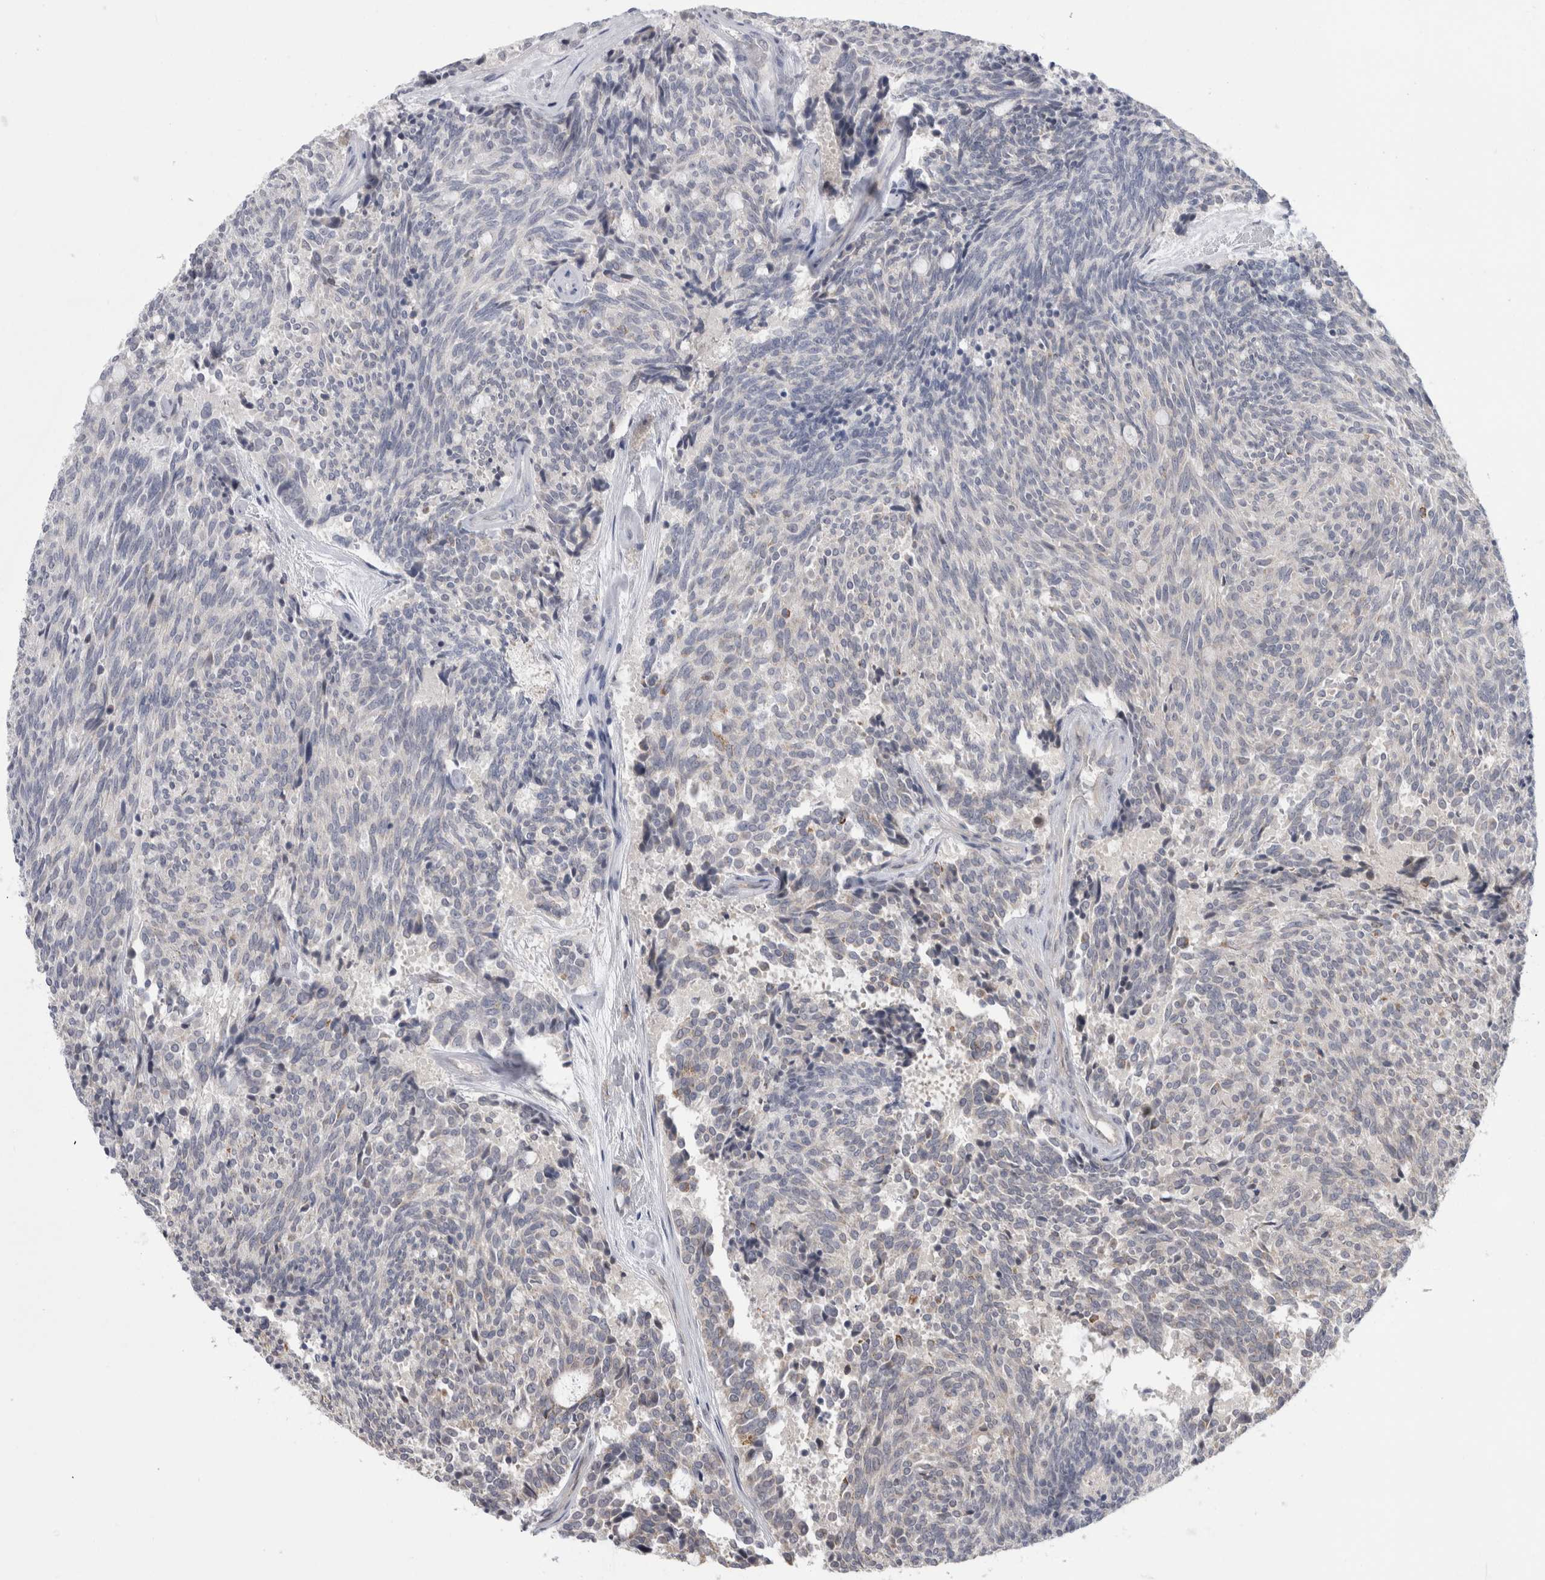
{"staining": {"intensity": "negative", "quantity": "none", "location": "none"}, "tissue": "carcinoid", "cell_type": "Tumor cells", "image_type": "cancer", "snomed": [{"axis": "morphology", "description": "Carcinoid, malignant, NOS"}, {"axis": "topography", "description": "Pancreas"}], "caption": "This is an immunohistochemistry (IHC) histopathology image of carcinoid. There is no positivity in tumor cells.", "gene": "MTBP", "patient": {"sex": "female", "age": 54}}